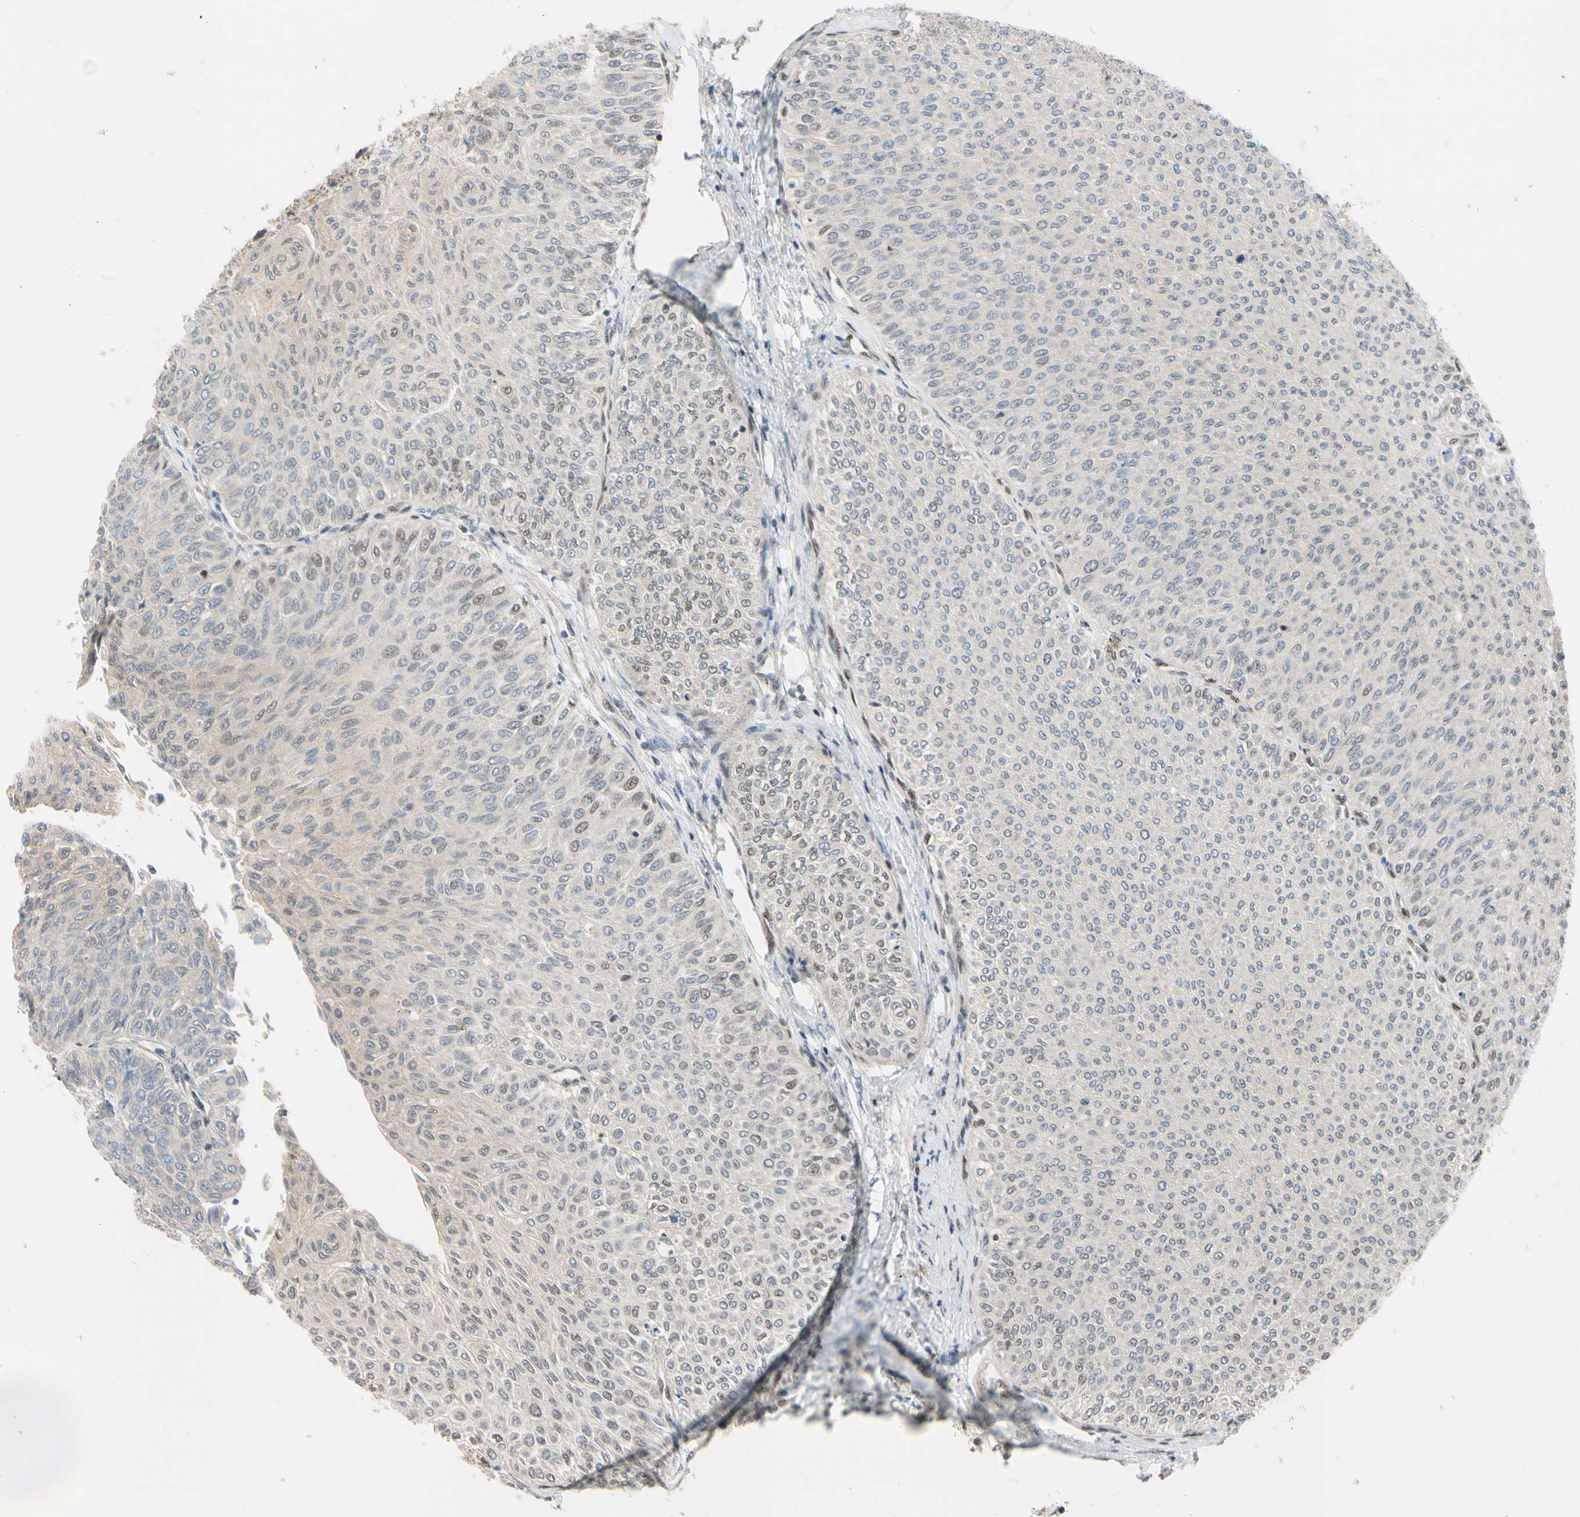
{"staining": {"intensity": "weak", "quantity": "<25%", "location": "nuclear"}, "tissue": "urothelial cancer", "cell_type": "Tumor cells", "image_type": "cancer", "snomed": [{"axis": "morphology", "description": "Urothelial carcinoma, Low grade"}, {"axis": "topography", "description": "Urinary bladder"}], "caption": "This is an immunohistochemistry image of urothelial carcinoma (low-grade). There is no staining in tumor cells.", "gene": "TAF4", "patient": {"sex": "male", "age": 78}}